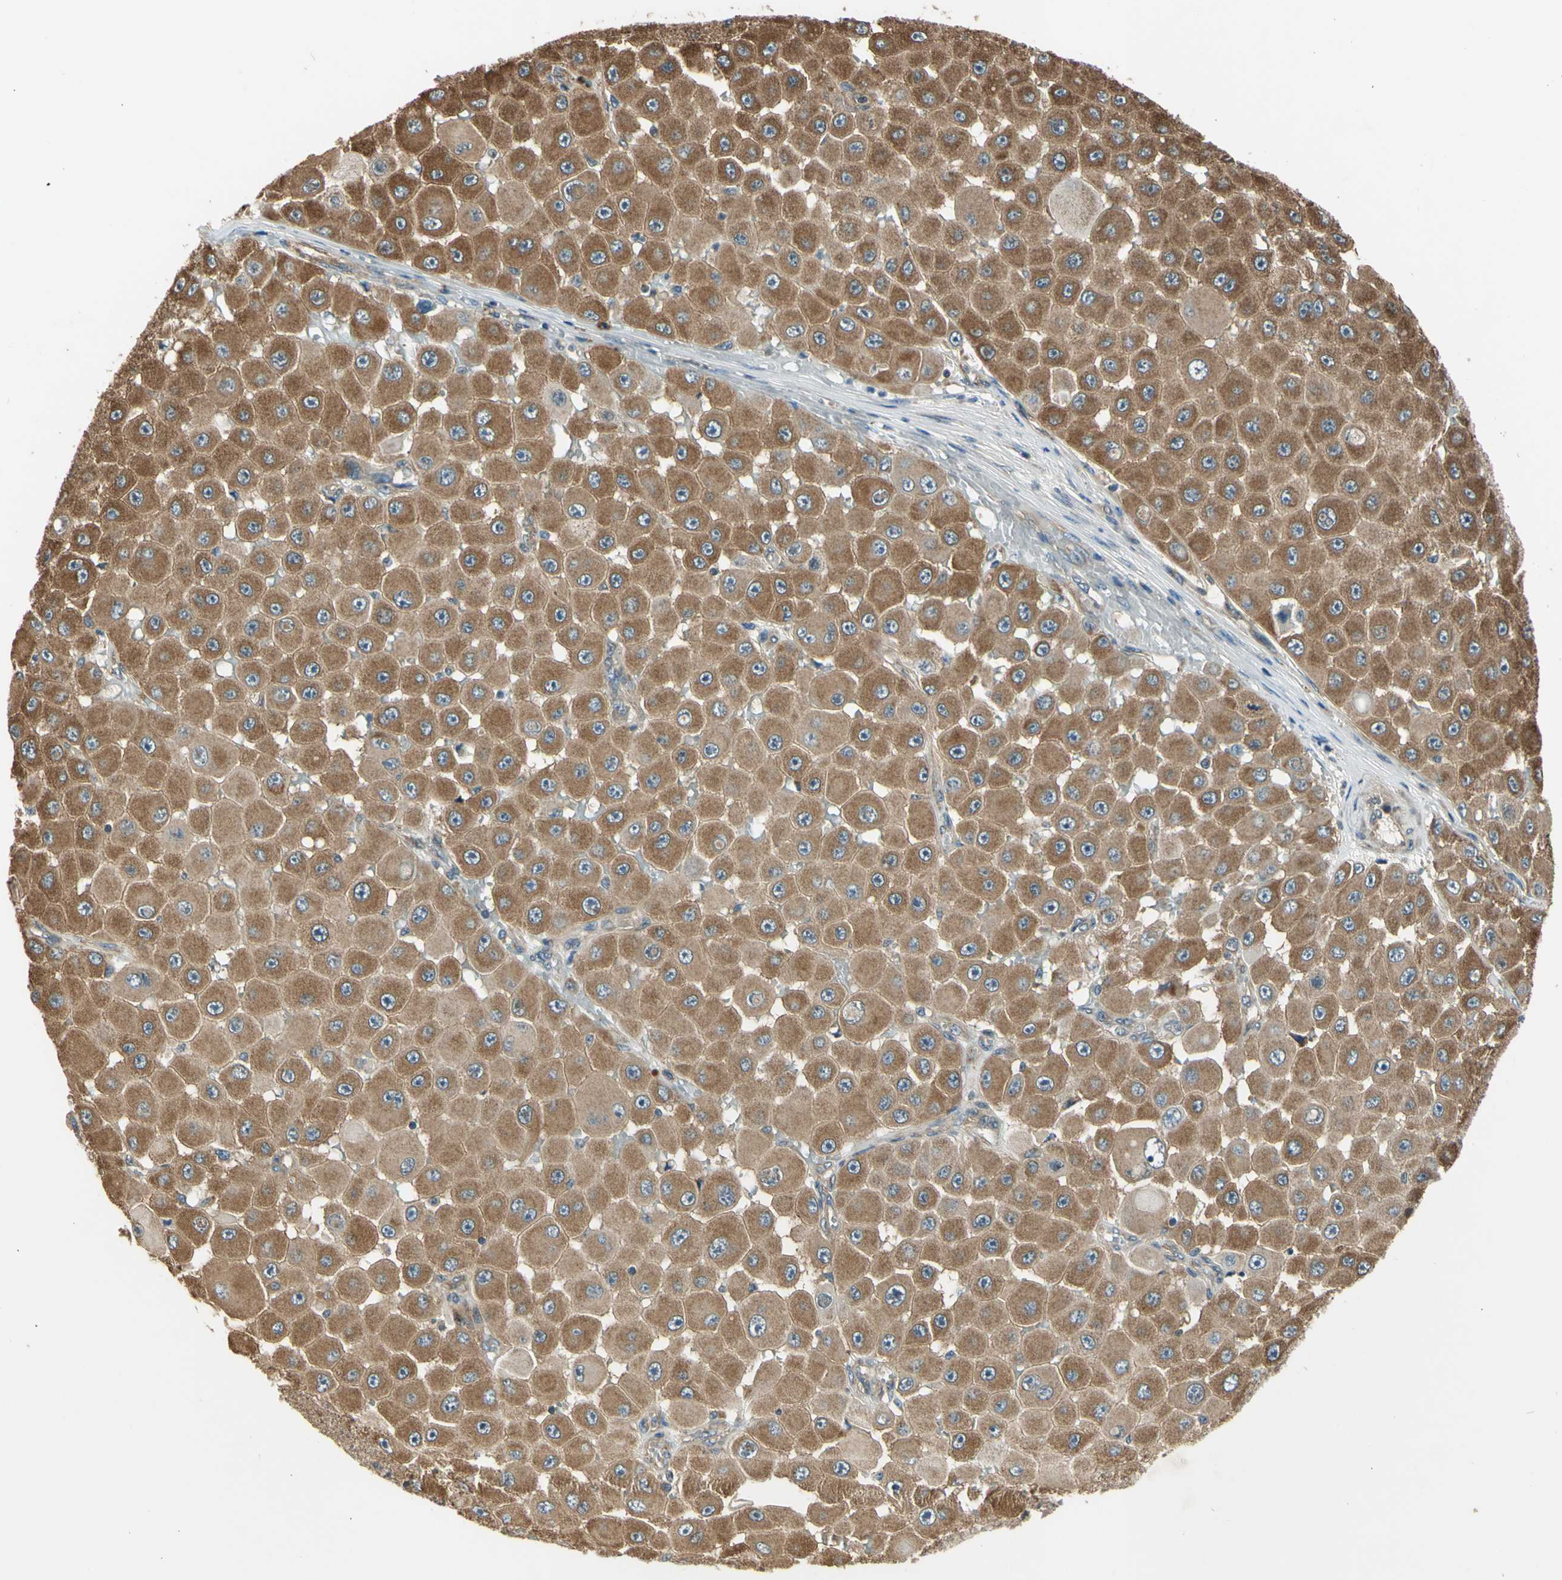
{"staining": {"intensity": "moderate", "quantity": ">75%", "location": "cytoplasmic/membranous"}, "tissue": "melanoma", "cell_type": "Tumor cells", "image_type": "cancer", "snomed": [{"axis": "morphology", "description": "Malignant melanoma, NOS"}, {"axis": "topography", "description": "Skin"}], "caption": "Immunohistochemical staining of malignant melanoma reveals medium levels of moderate cytoplasmic/membranous protein positivity in about >75% of tumor cells.", "gene": "EFNB2", "patient": {"sex": "female", "age": 81}}